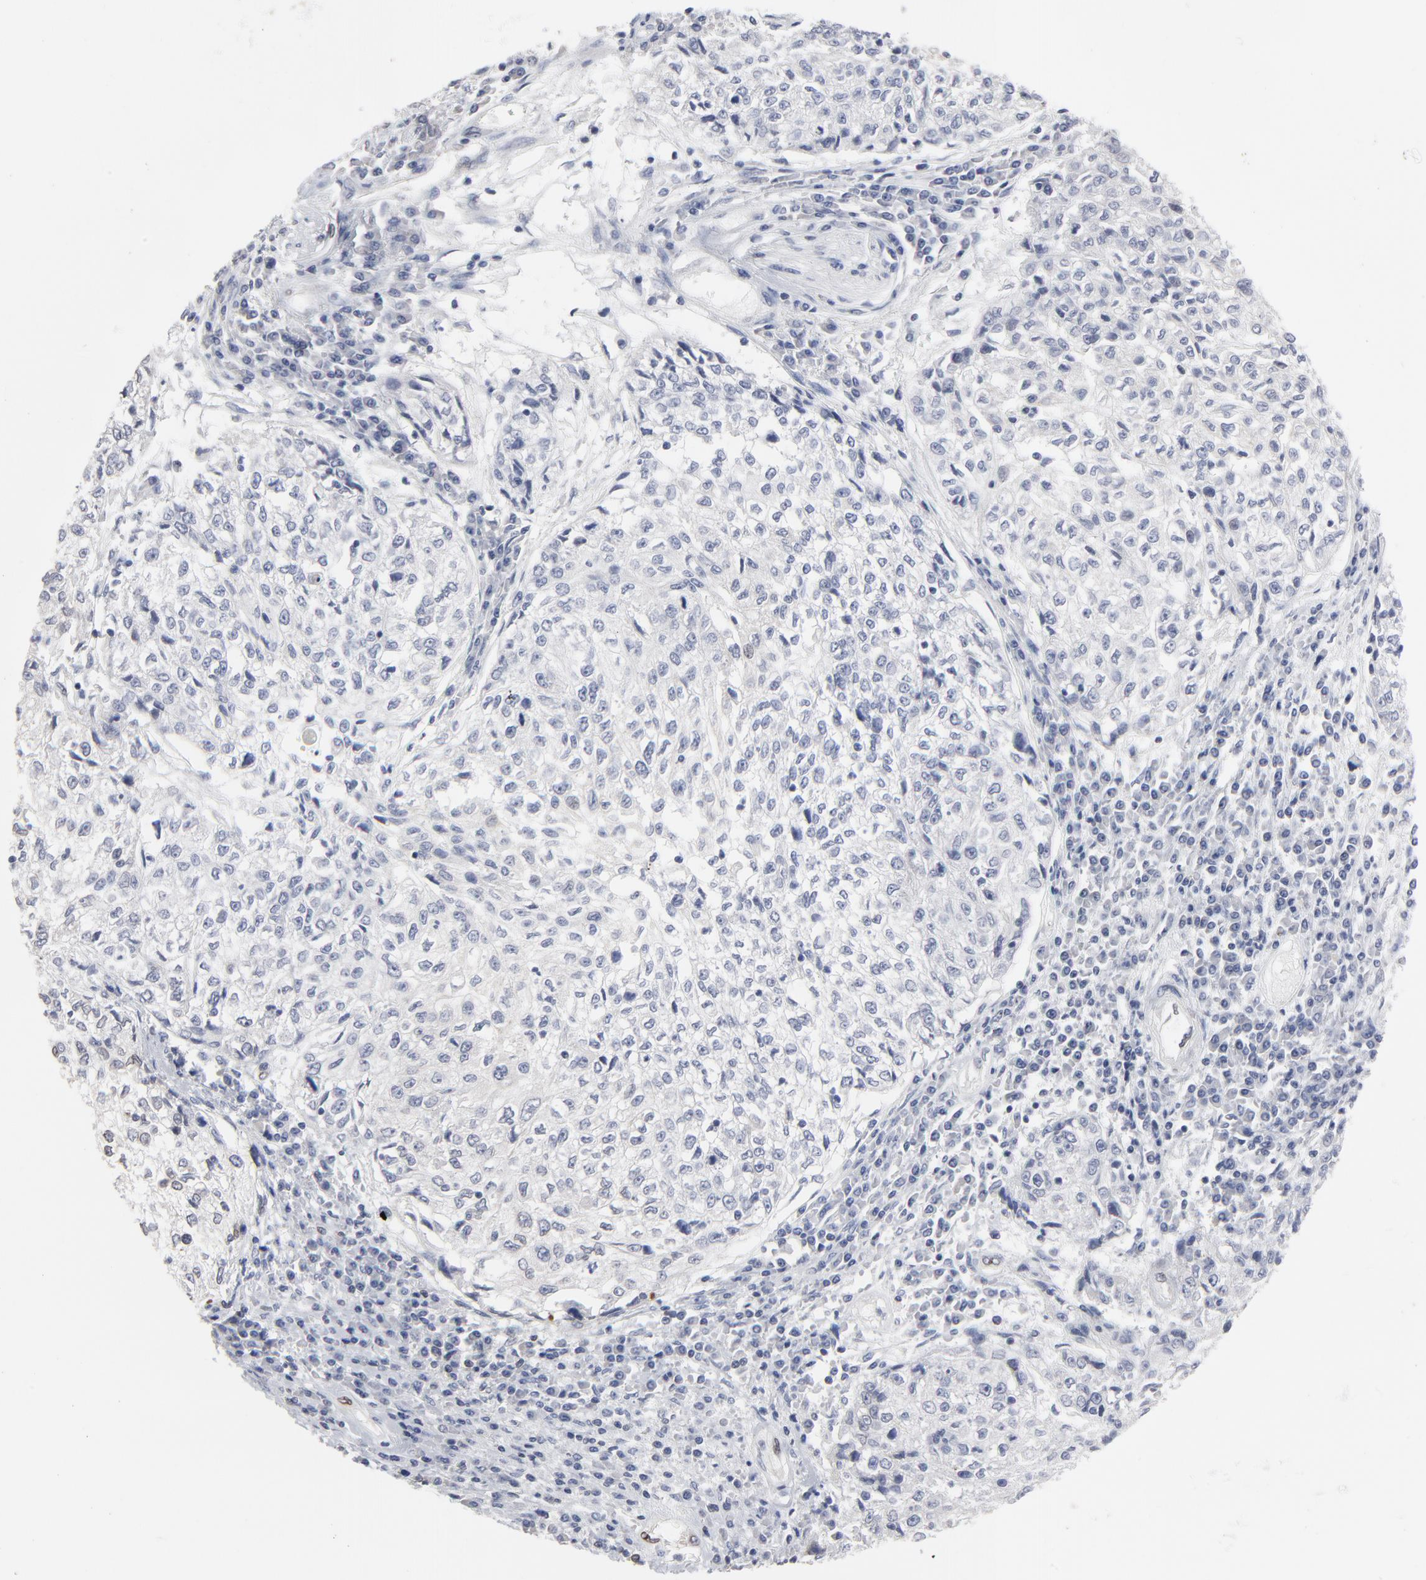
{"staining": {"intensity": "negative", "quantity": "none", "location": "none"}, "tissue": "cervical cancer", "cell_type": "Tumor cells", "image_type": "cancer", "snomed": [{"axis": "morphology", "description": "Squamous cell carcinoma, NOS"}, {"axis": "topography", "description": "Cervix"}], "caption": "High magnification brightfield microscopy of cervical squamous cell carcinoma stained with DAB (brown) and counterstained with hematoxylin (blue): tumor cells show no significant expression. Nuclei are stained in blue.", "gene": "SYNE2", "patient": {"sex": "female", "age": 57}}